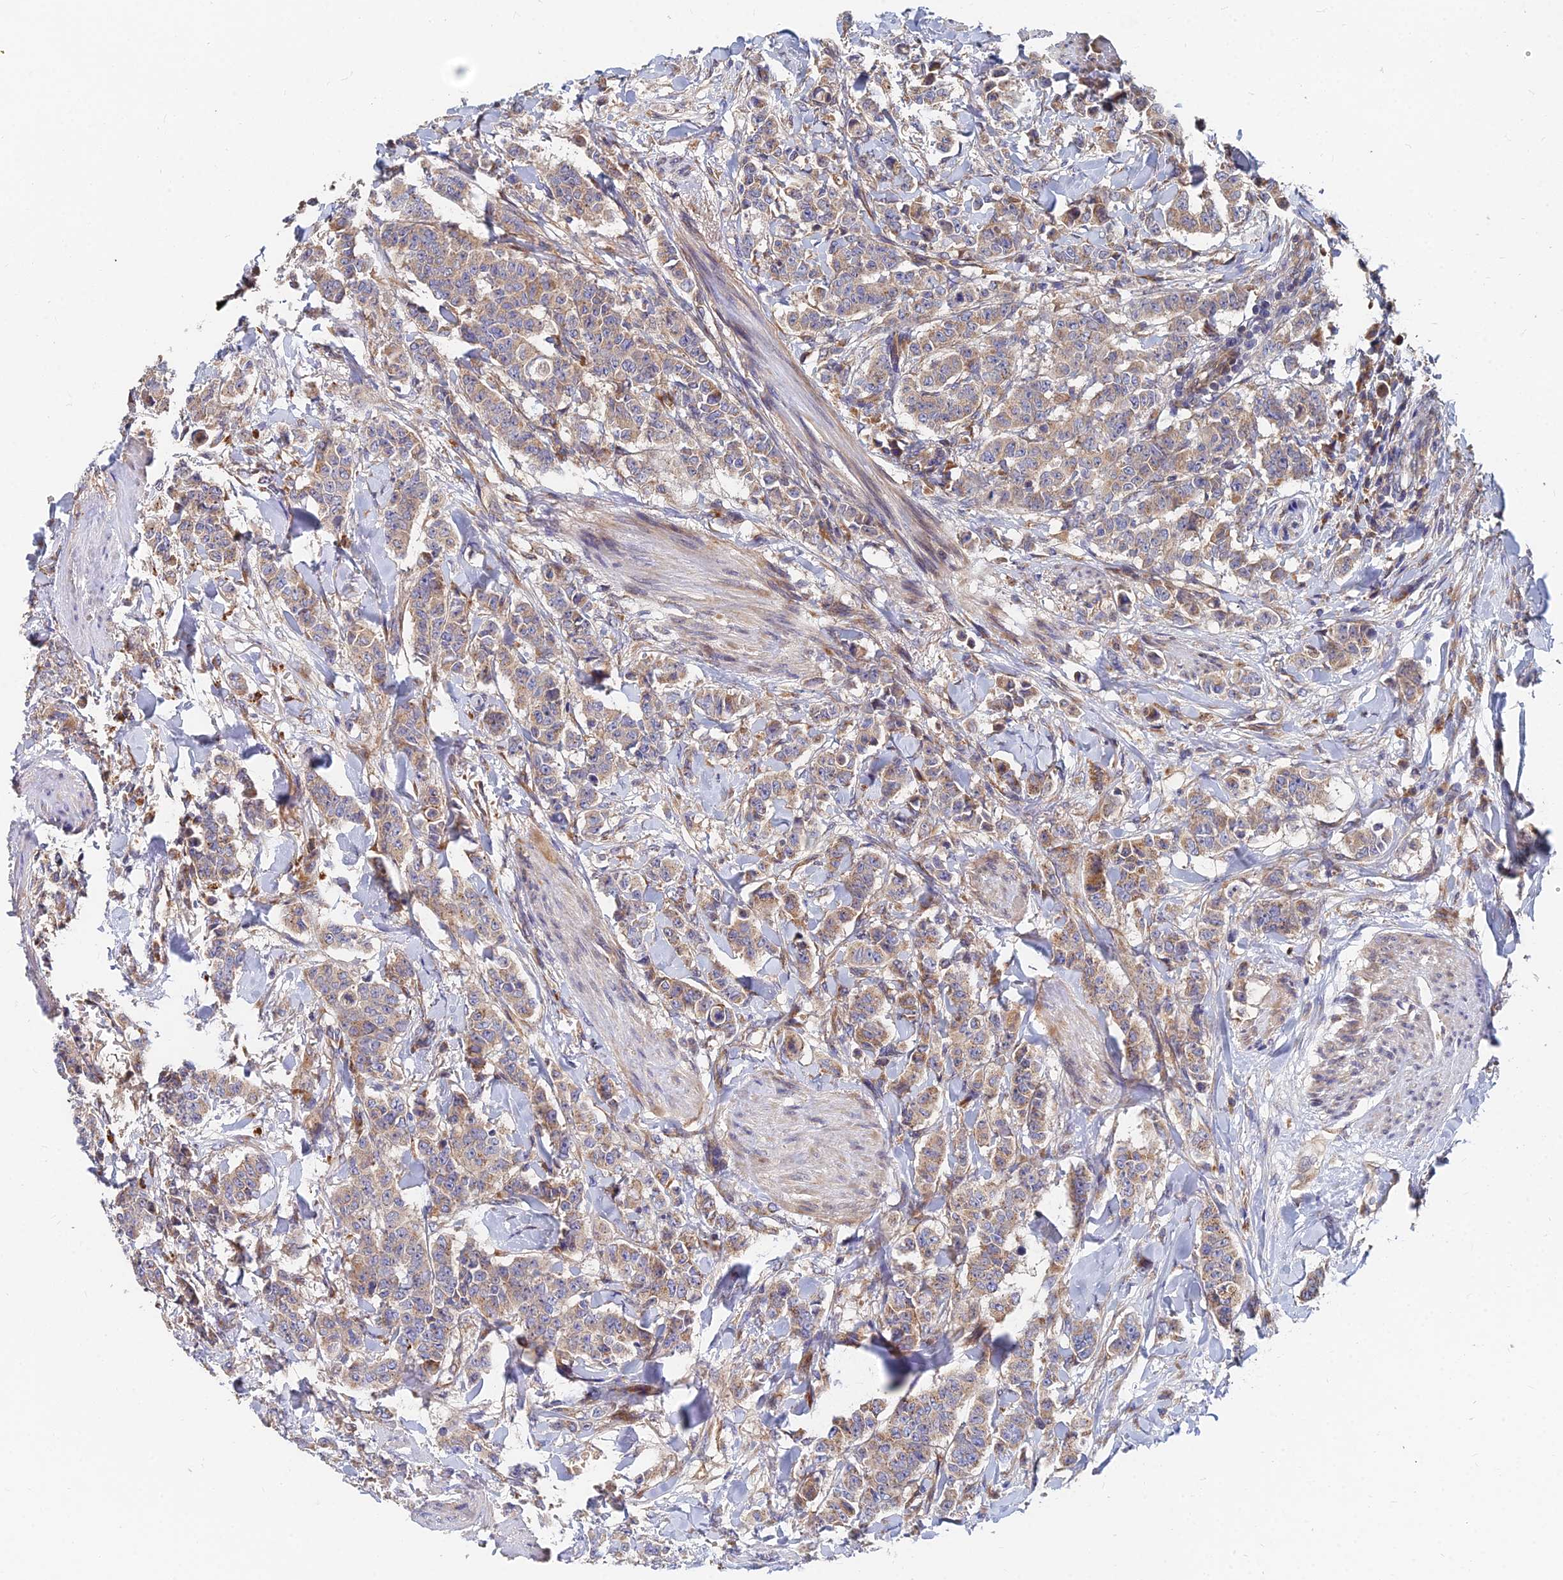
{"staining": {"intensity": "weak", "quantity": ">75%", "location": "cytoplasmic/membranous"}, "tissue": "breast cancer", "cell_type": "Tumor cells", "image_type": "cancer", "snomed": [{"axis": "morphology", "description": "Duct carcinoma"}, {"axis": "topography", "description": "Breast"}], "caption": "Breast cancer was stained to show a protein in brown. There is low levels of weak cytoplasmic/membranous positivity in about >75% of tumor cells. (DAB IHC with brightfield microscopy, high magnification).", "gene": "CCZ1", "patient": {"sex": "female", "age": 40}}